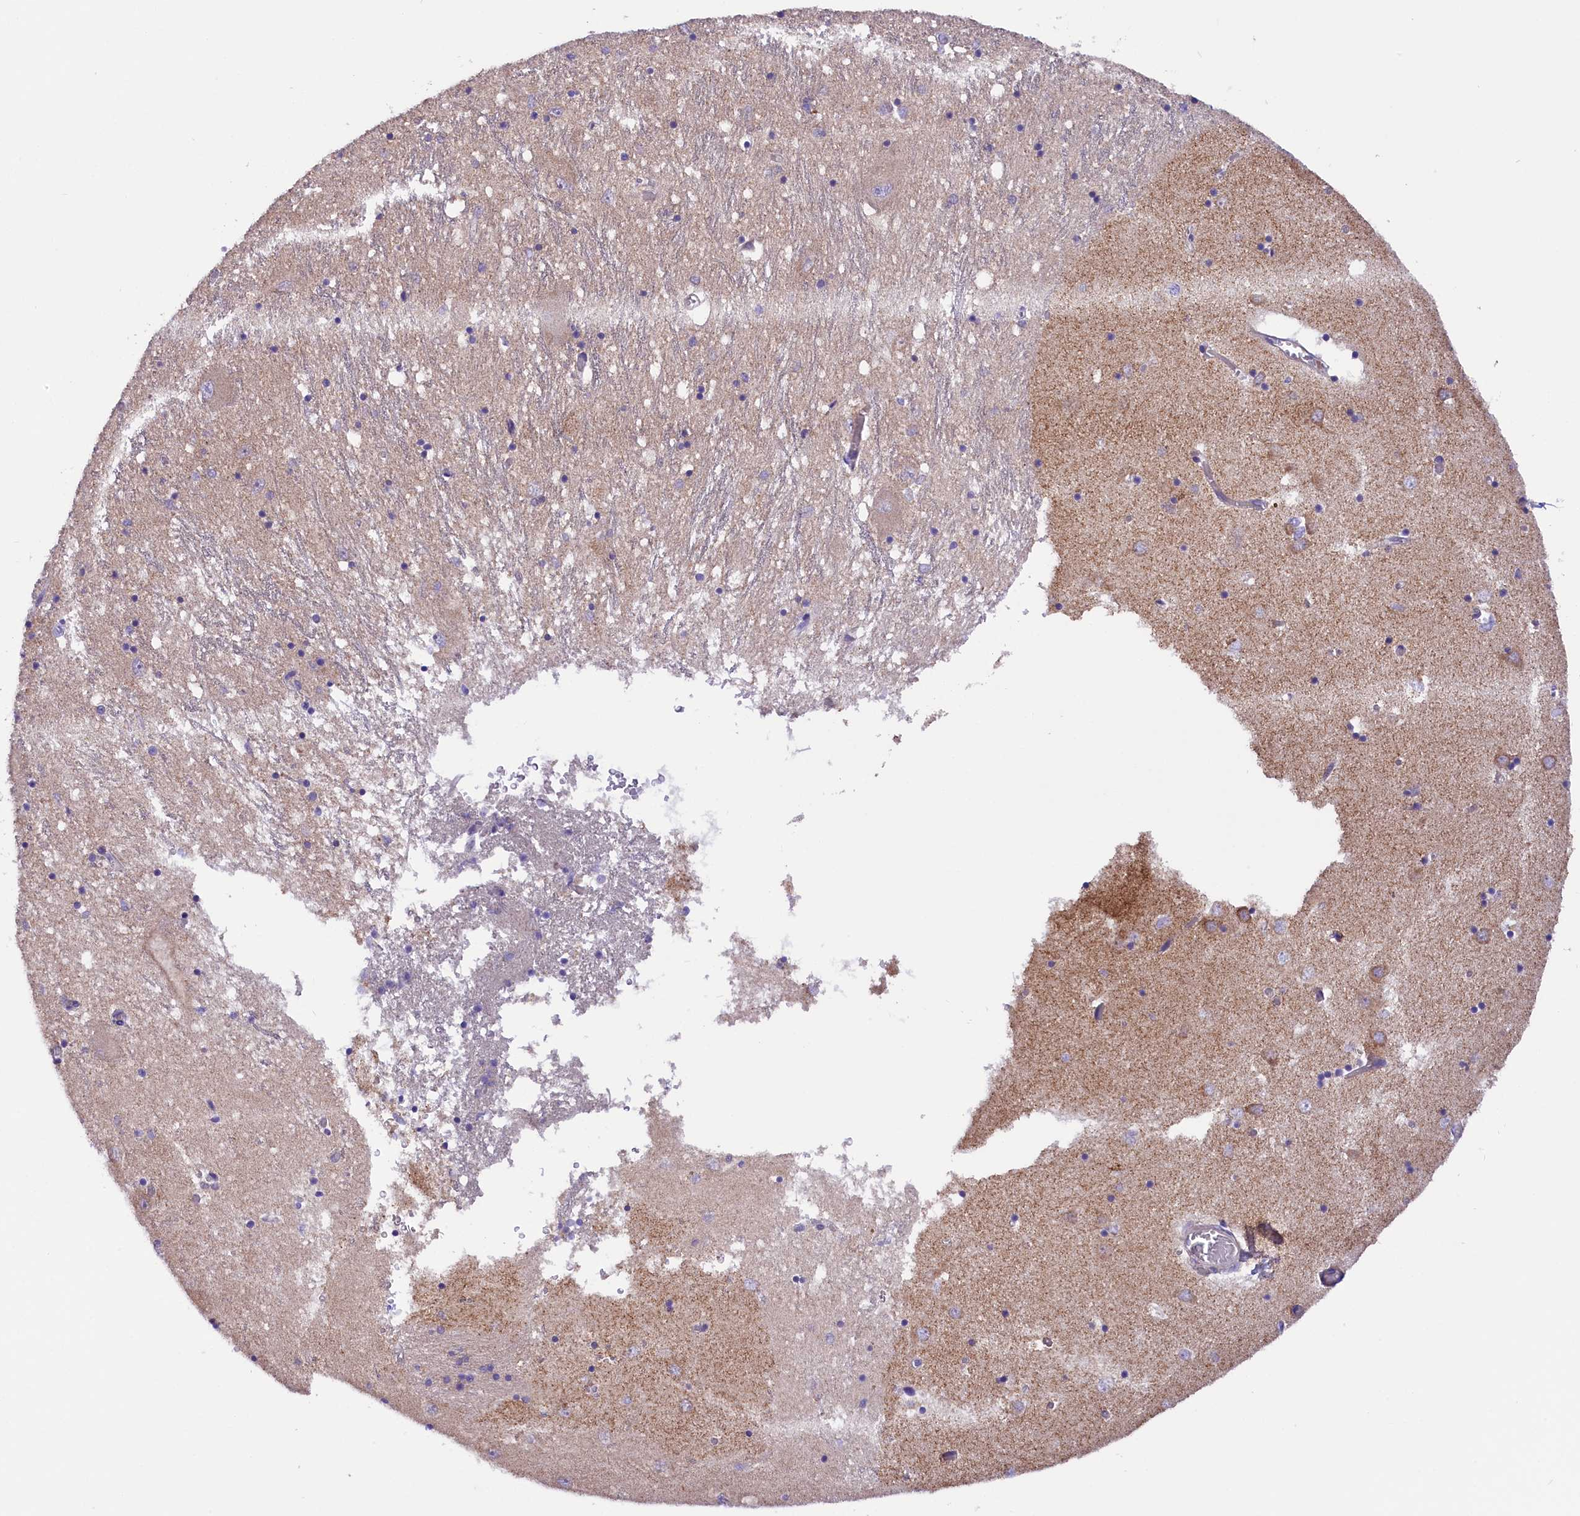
{"staining": {"intensity": "negative", "quantity": "none", "location": "none"}, "tissue": "caudate", "cell_type": "Glial cells", "image_type": "normal", "snomed": [{"axis": "morphology", "description": "Normal tissue, NOS"}, {"axis": "topography", "description": "Lateral ventricle wall"}], "caption": "This histopathology image is of unremarkable caudate stained with immunohistochemistry (IHC) to label a protein in brown with the nuclei are counter-stained blue. There is no positivity in glial cells. Brightfield microscopy of immunohistochemistry (IHC) stained with DAB (brown) and hematoxylin (blue), captured at high magnification.", "gene": "DNAJB9", "patient": {"sex": "male", "age": 70}}